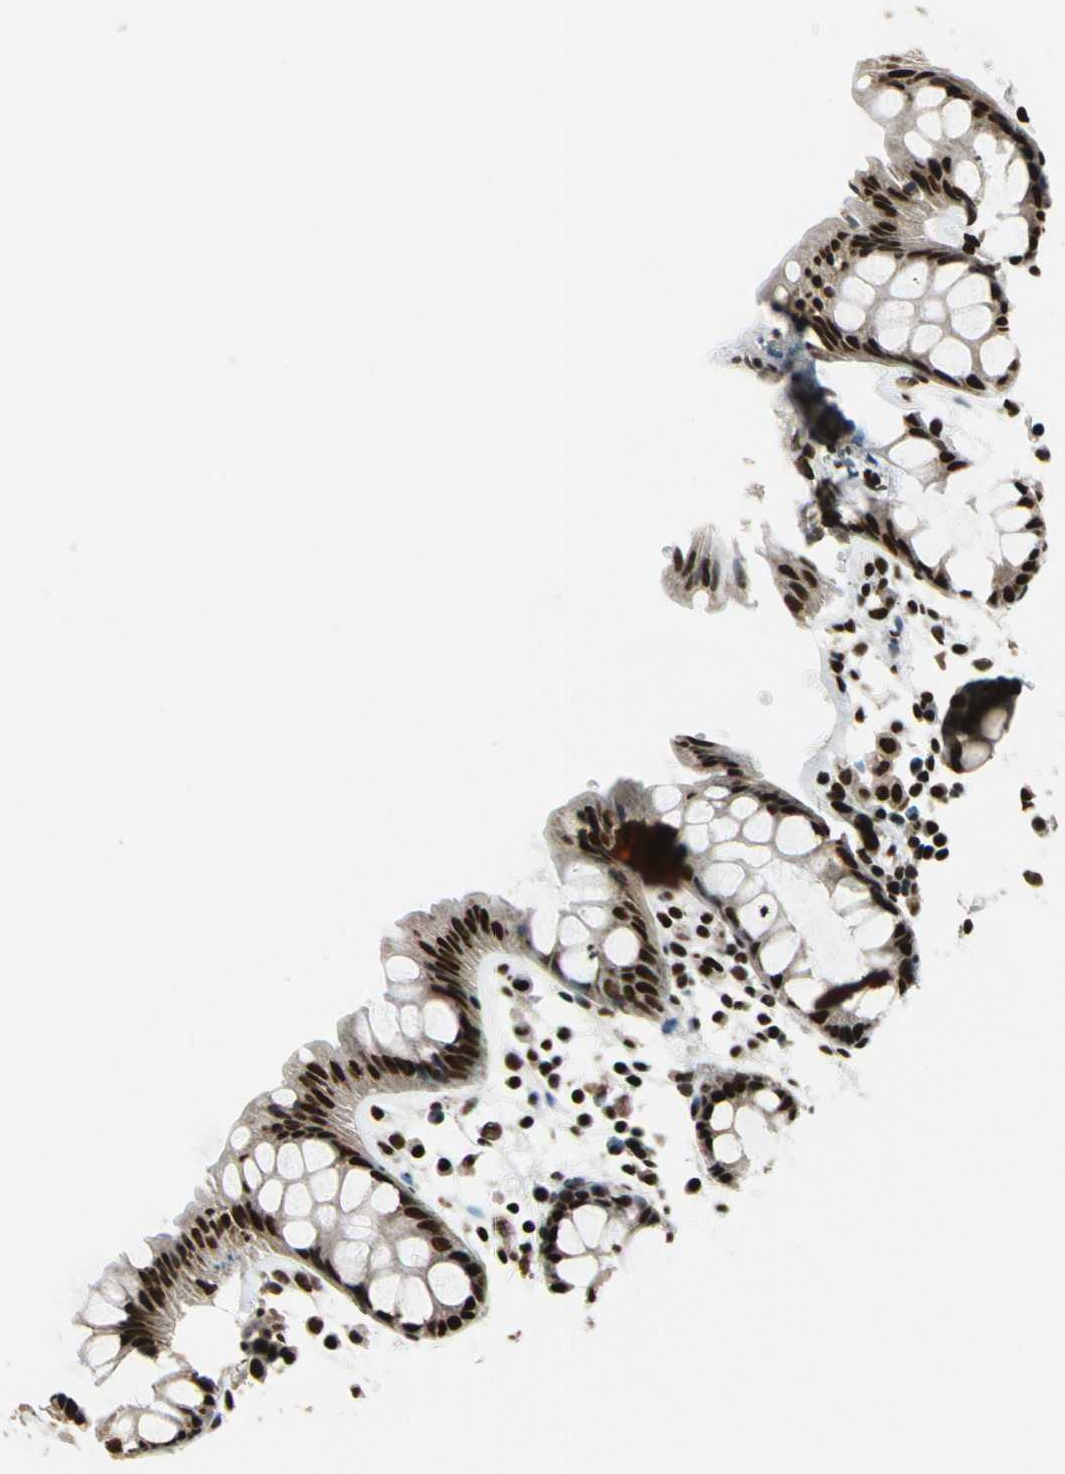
{"staining": {"intensity": "moderate", "quantity": ">75%", "location": "cytoplasmic/membranous,nuclear"}, "tissue": "rectum", "cell_type": "Glandular cells", "image_type": "normal", "snomed": [{"axis": "morphology", "description": "Normal tissue, NOS"}, {"axis": "topography", "description": "Rectum"}], "caption": "Protein expression analysis of unremarkable rectum exhibits moderate cytoplasmic/membranous,nuclear staining in approximately >75% of glandular cells.", "gene": "BCLAF1", "patient": {"sex": "female", "age": 66}}